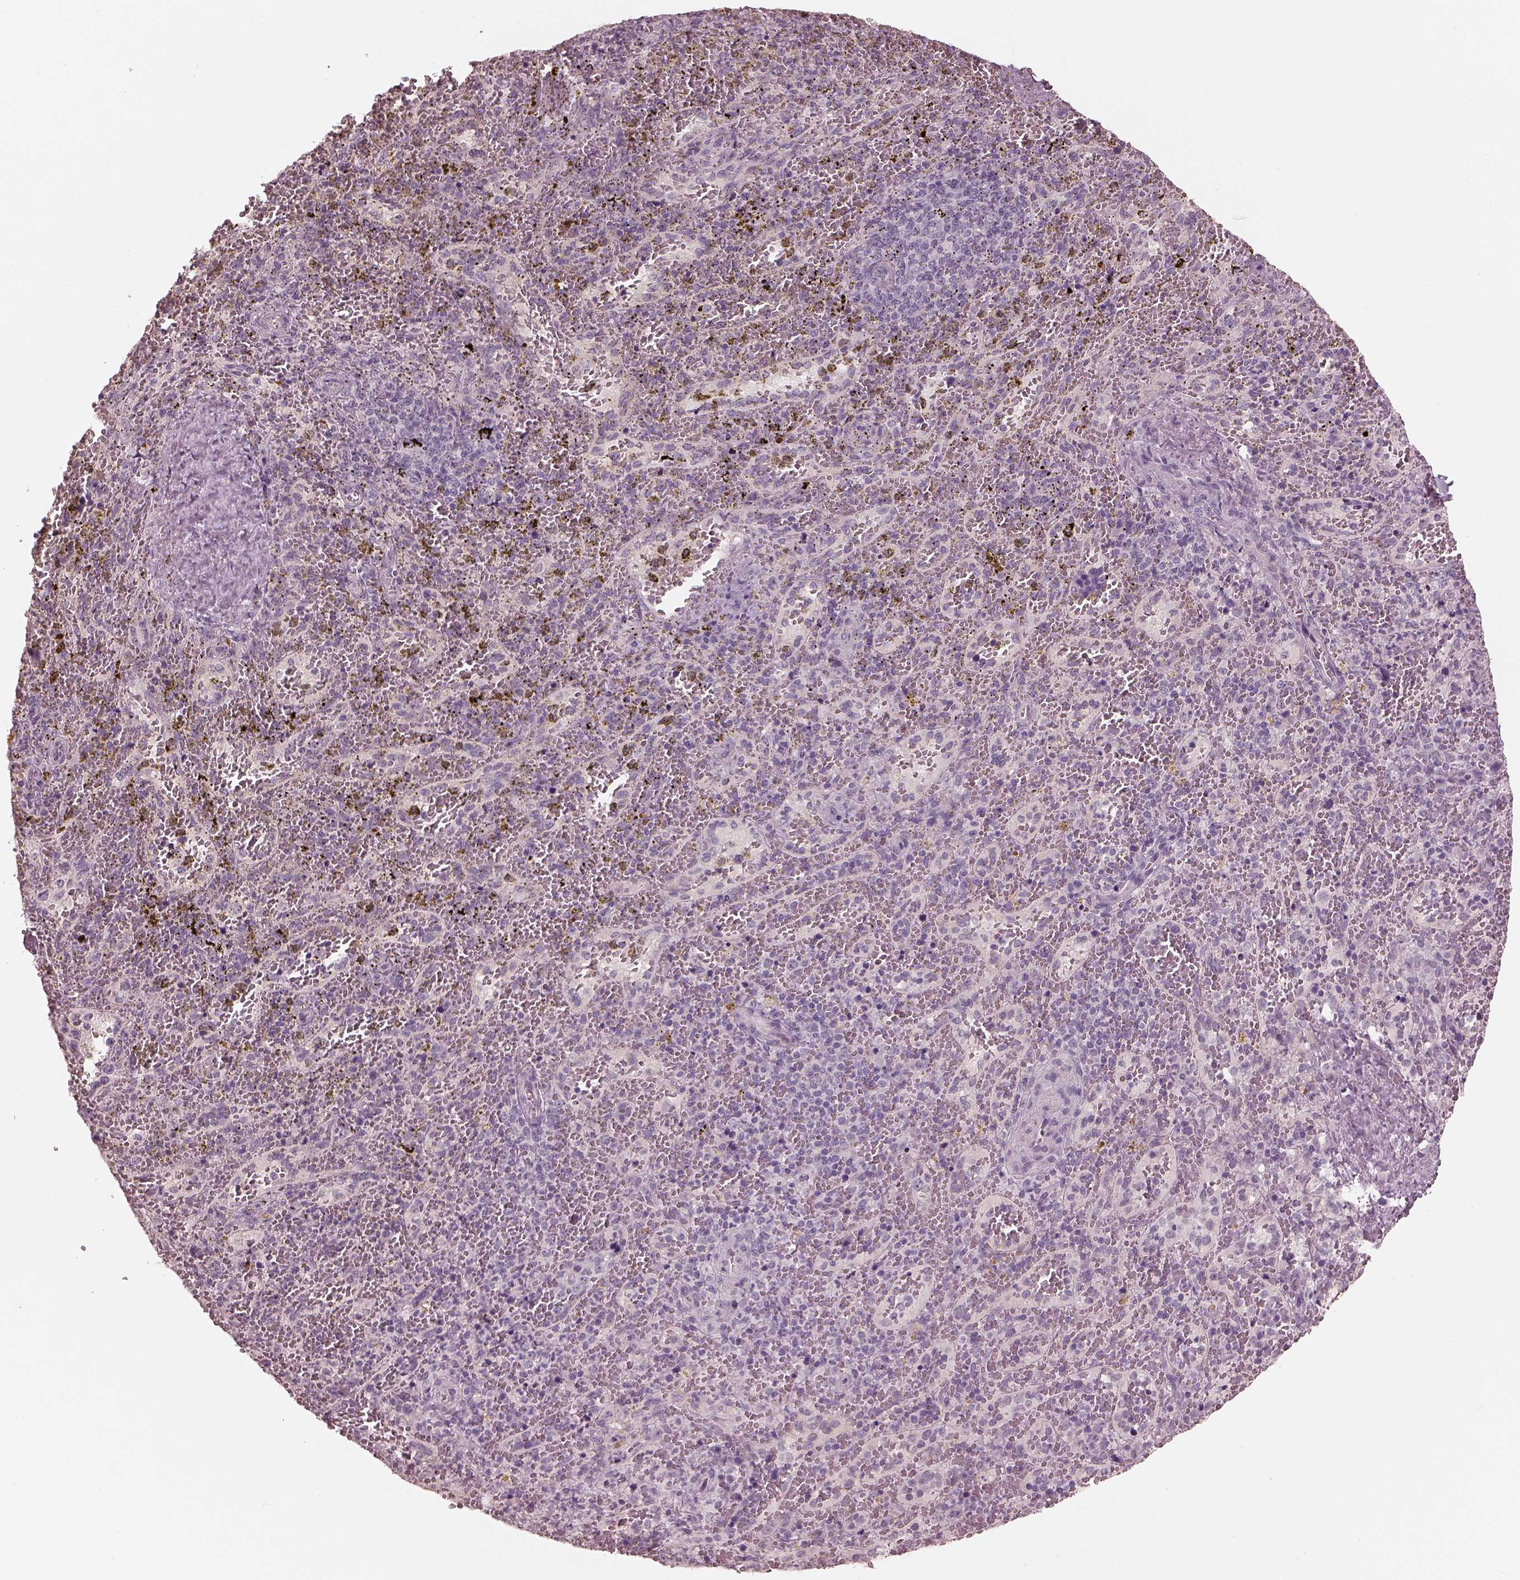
{"staining": {"intensity": "negative", "quantity": "none", "location": "none"}, "tissue": "spleen", "cell_type": "Cells in red pulp", "image_type": "normal", "snomed": [{"axis": "morphology", "description": "Normal tissue, NOS"}, {"axis": "topography", "description": "Spleen"}], "caption": "Spleen was stained to show a protein in brown. There is no significant expression in cells in red pulp. (Brightfield microscopy of DAB (3,3'-diaminobenzidine) immunohistochemistry at high magnification).", "gene": "OPTC", "patient": {"sex": "female", "age": 50}}